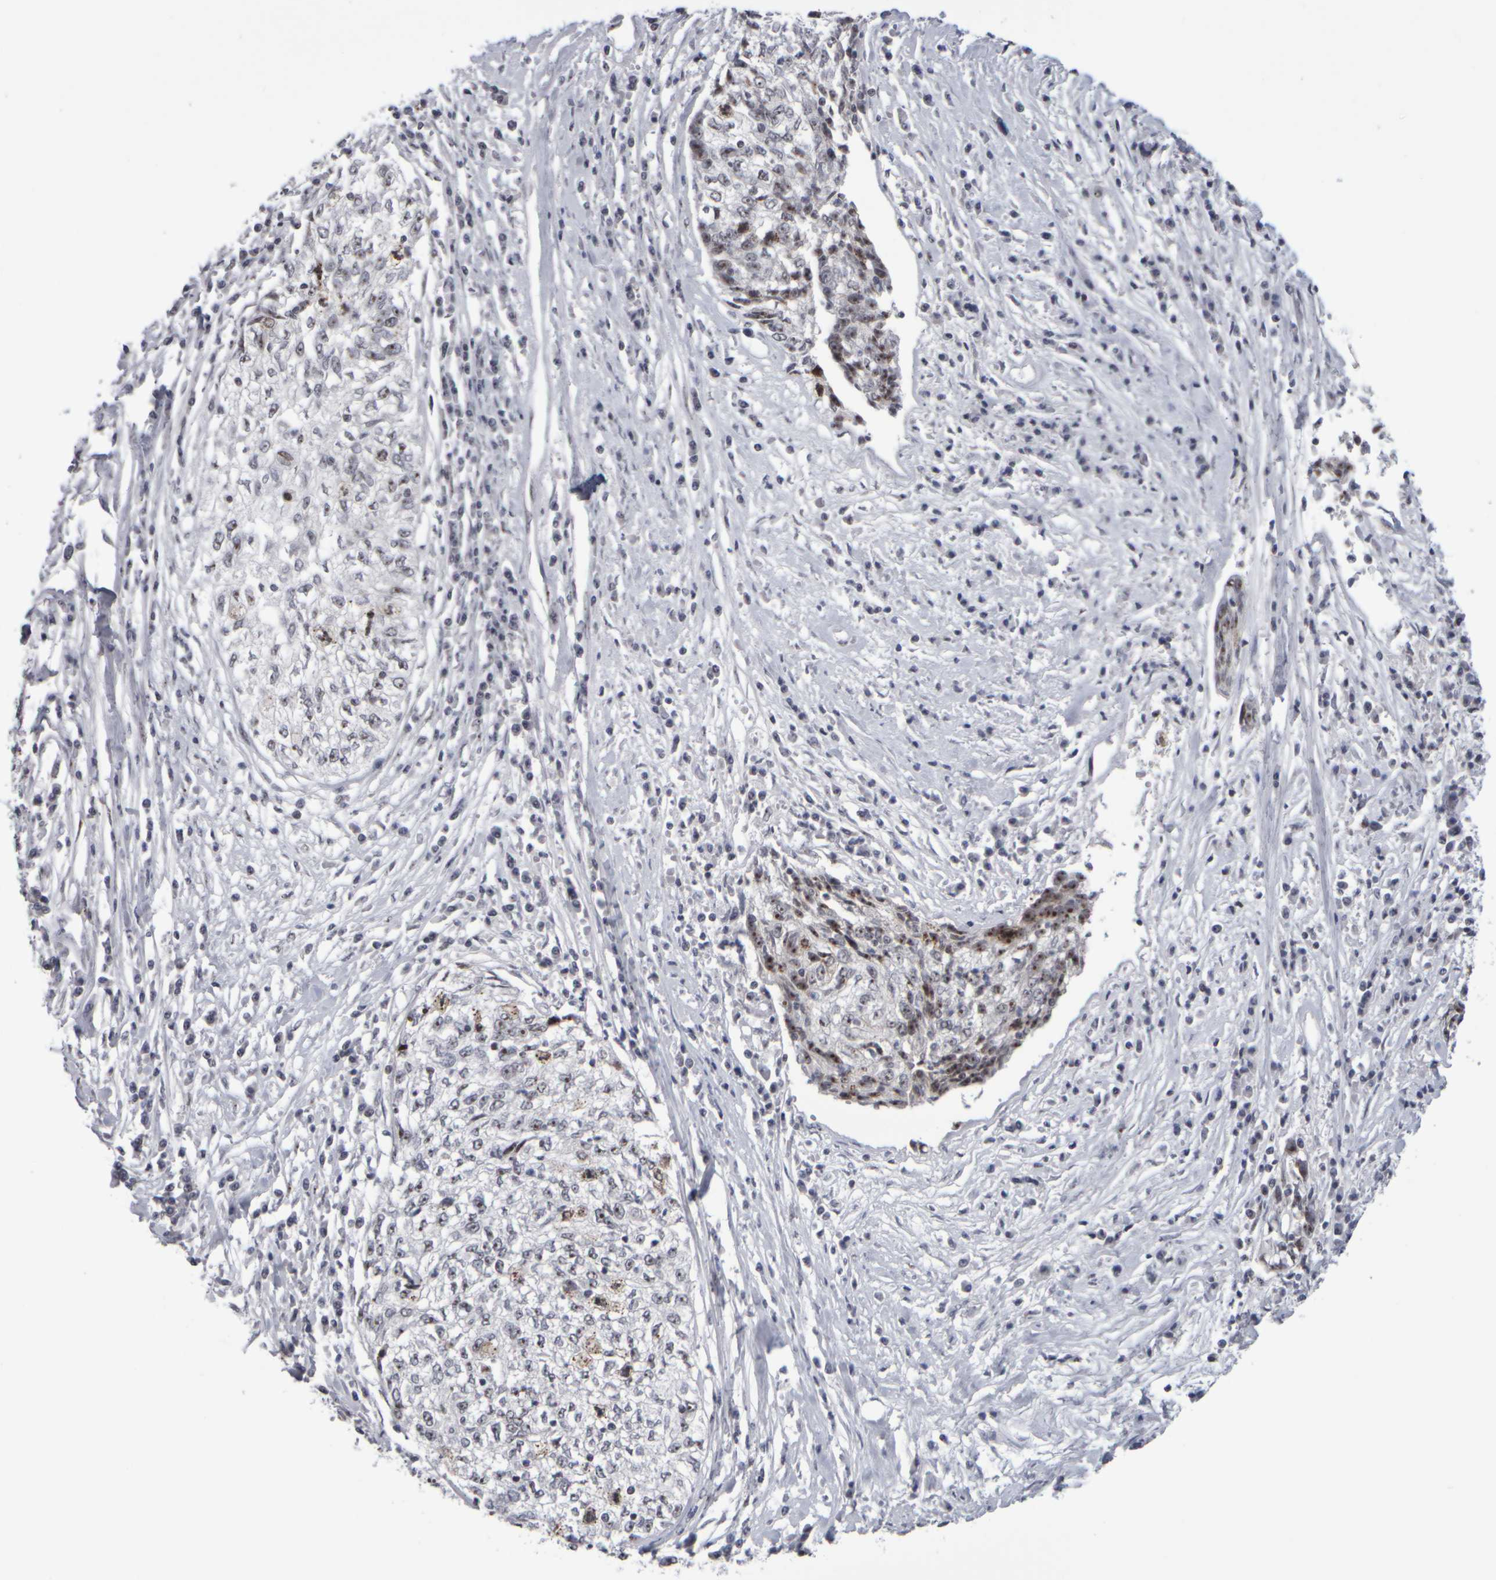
{"staining": {"intensity": "moderate", "quantity": "25%-75%", "location": "nuclear"}, "tissue": "cervical cancer", "cell_type": "Tumor cells", "image_type": "cancer", "snomed": [{"axis": "morphology", "description": "Squamous cell carcinoma, NOS"}, {"axis": "topography", "description": "Cervix"}], "caption": "Protein staining by immunohistochemistry (IHC) reveals moderate nuclear staining in approximately 25%-75% of tumor cells in cervical squamous cell carcinoma.", "gene": "SURF6", "patient": {"sex": "female", "age": 57}}